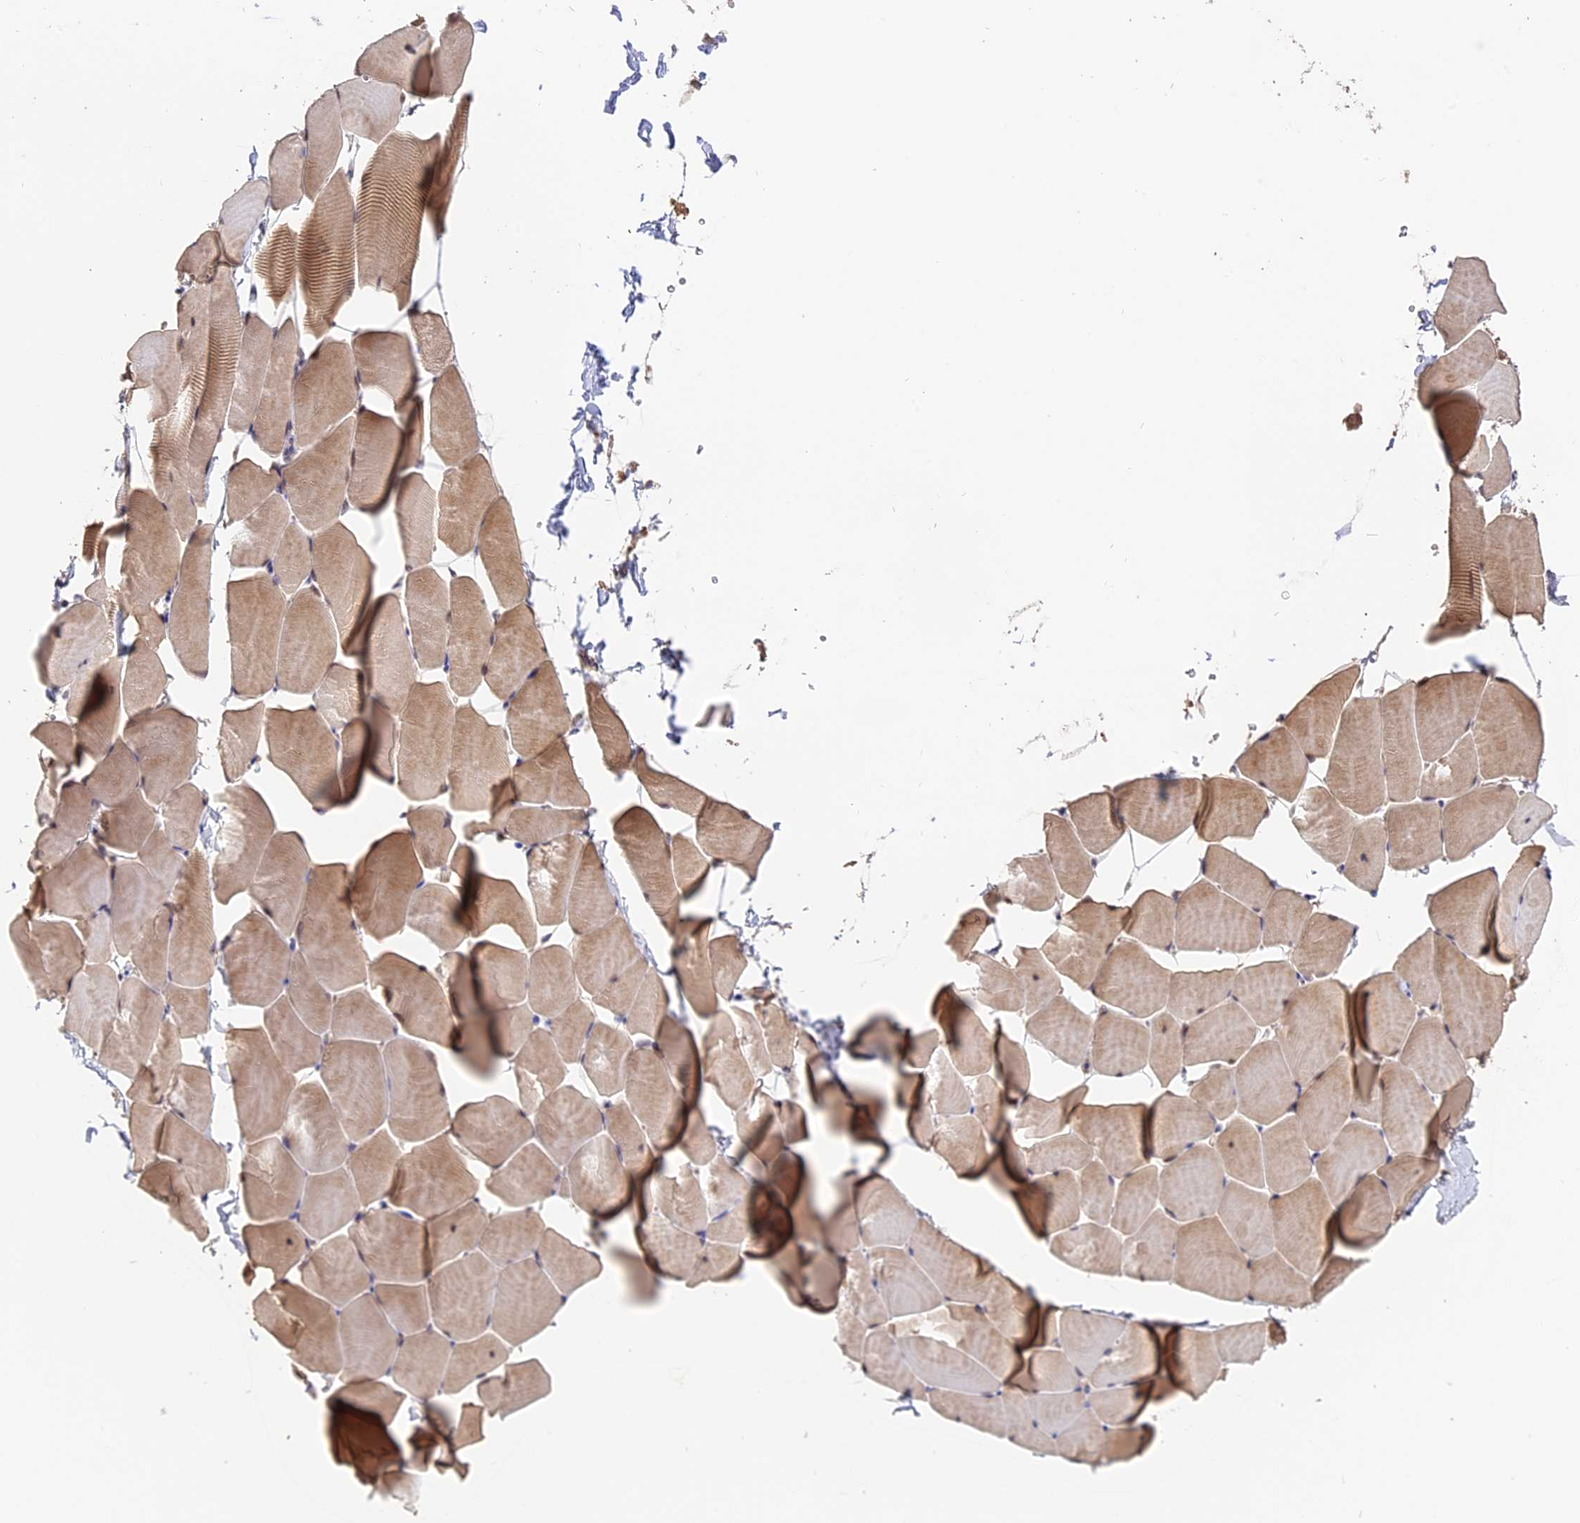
{"staining": {"intensity": "weak", "quantity": "25%-75%", "location": "cytoplasmic/membranous"}, "tissue": "skeletal muscle", "cell_type": "Myocytes", "image_type": "normal", "snomed": [{"axis": "morphology", "description": "Normal tissue, NOS"}, {"axis": "topography", "description": "Skeletal muscle"}], "caption": "IHC image of normal skeletal muscle: human skeletal muscle stained using immunohistochemistry (IHC) displays low levels of weak protein expression localized specifically in the cytoplasmic/membranous of myocytes, appearing as a cytoplasmic/membranous brown color.", "gene": "TRMT1", "patient": {"sex": "male", "age": 25}}